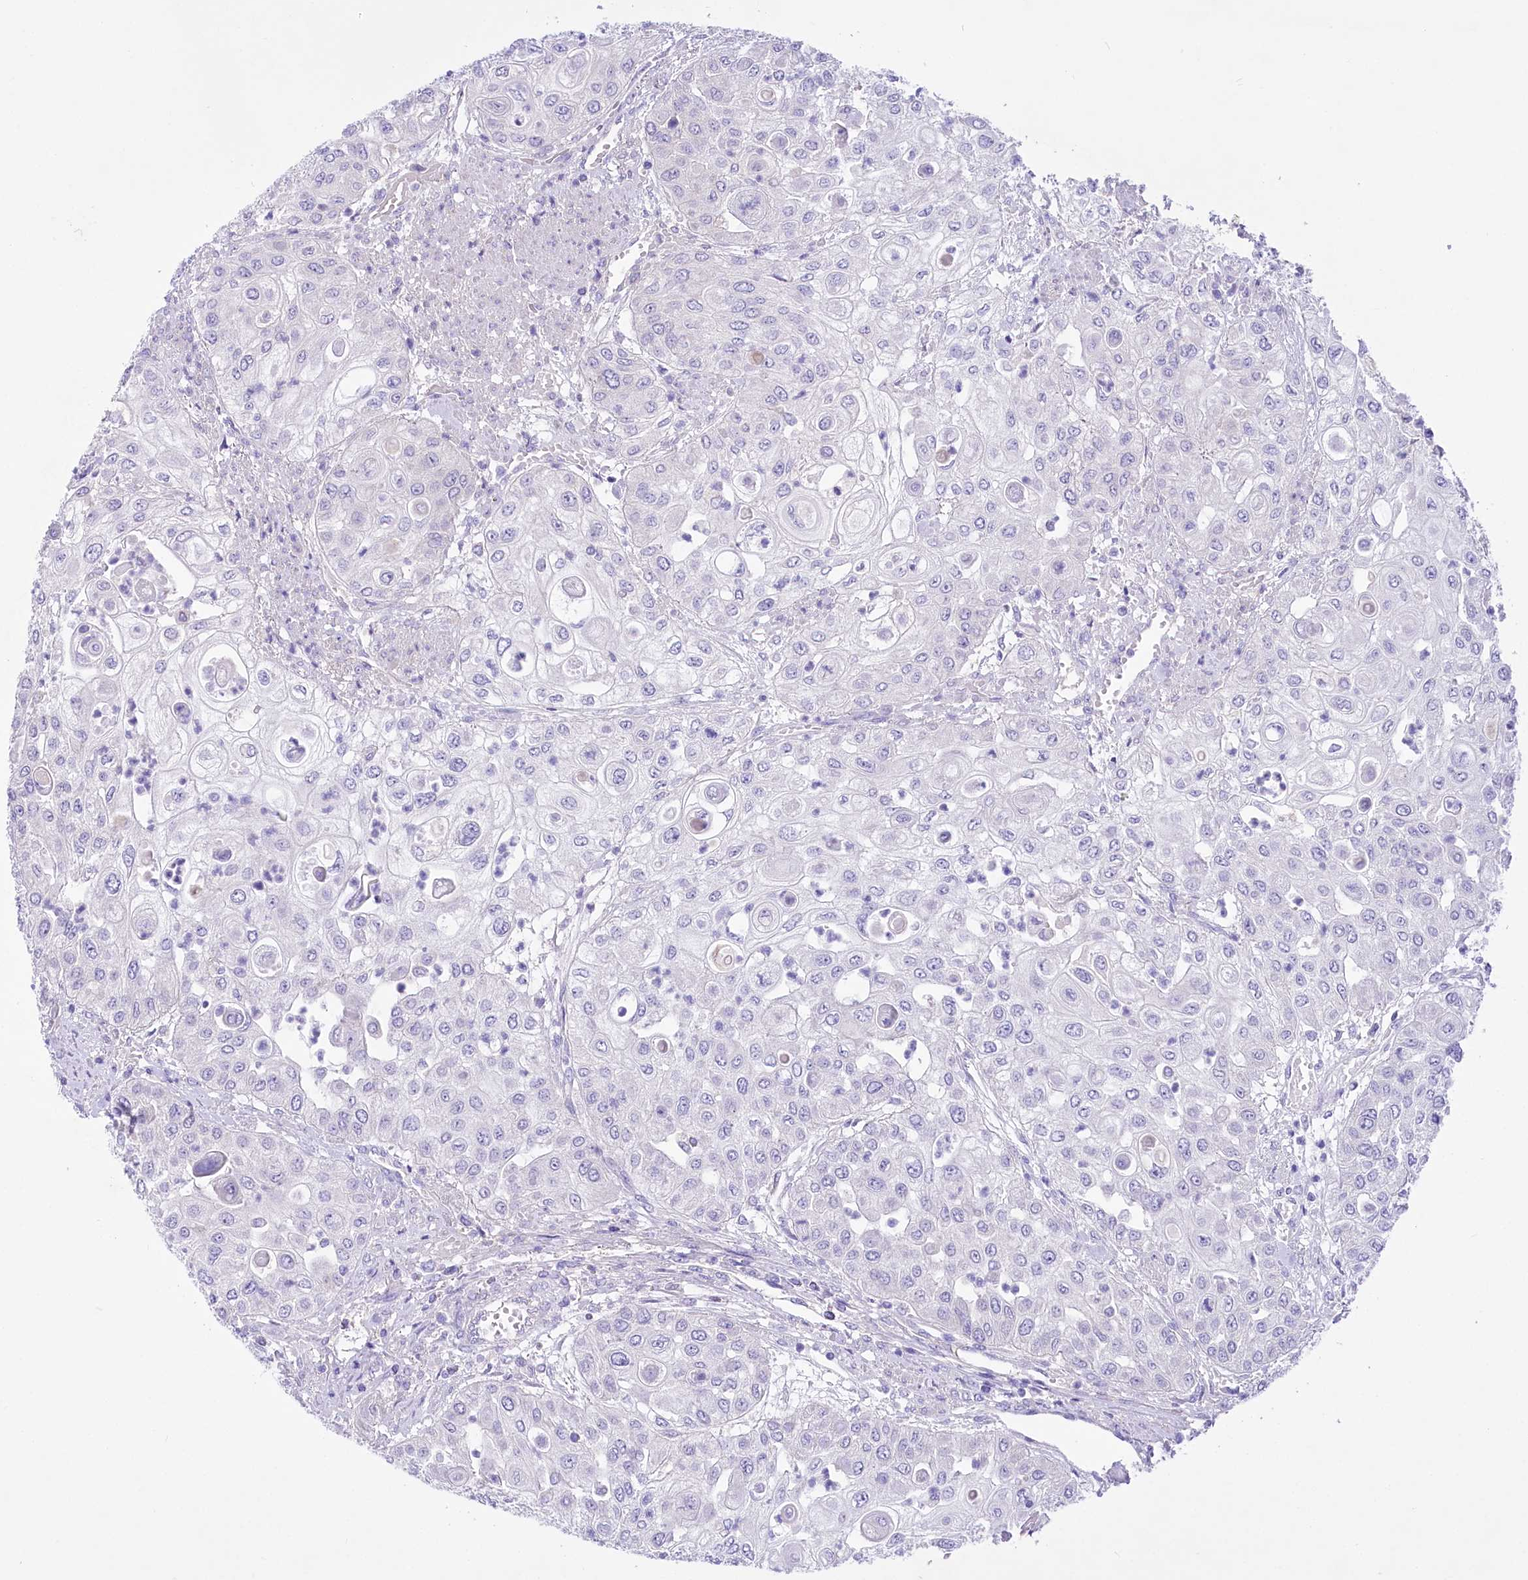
{"staining": {"intensity": "negative", "quantity": "none", "location": "none"}, "tissue": "urothelial cancer", "cell_type": "Tumor cells", "image_type": "cancer", "snomed": [{"axis": "morphology", "description": "Urothelial carcinoma, High grade"}, {"axis": "topography", "description": "Urinary bladder"}], "caption": "This is an immunohistochemistry (IHC) image of human urothelial cancer. There is no staining in tumor cells.", "gene": "LRRC34", "patient": {"sex": "female", "age": 79}}